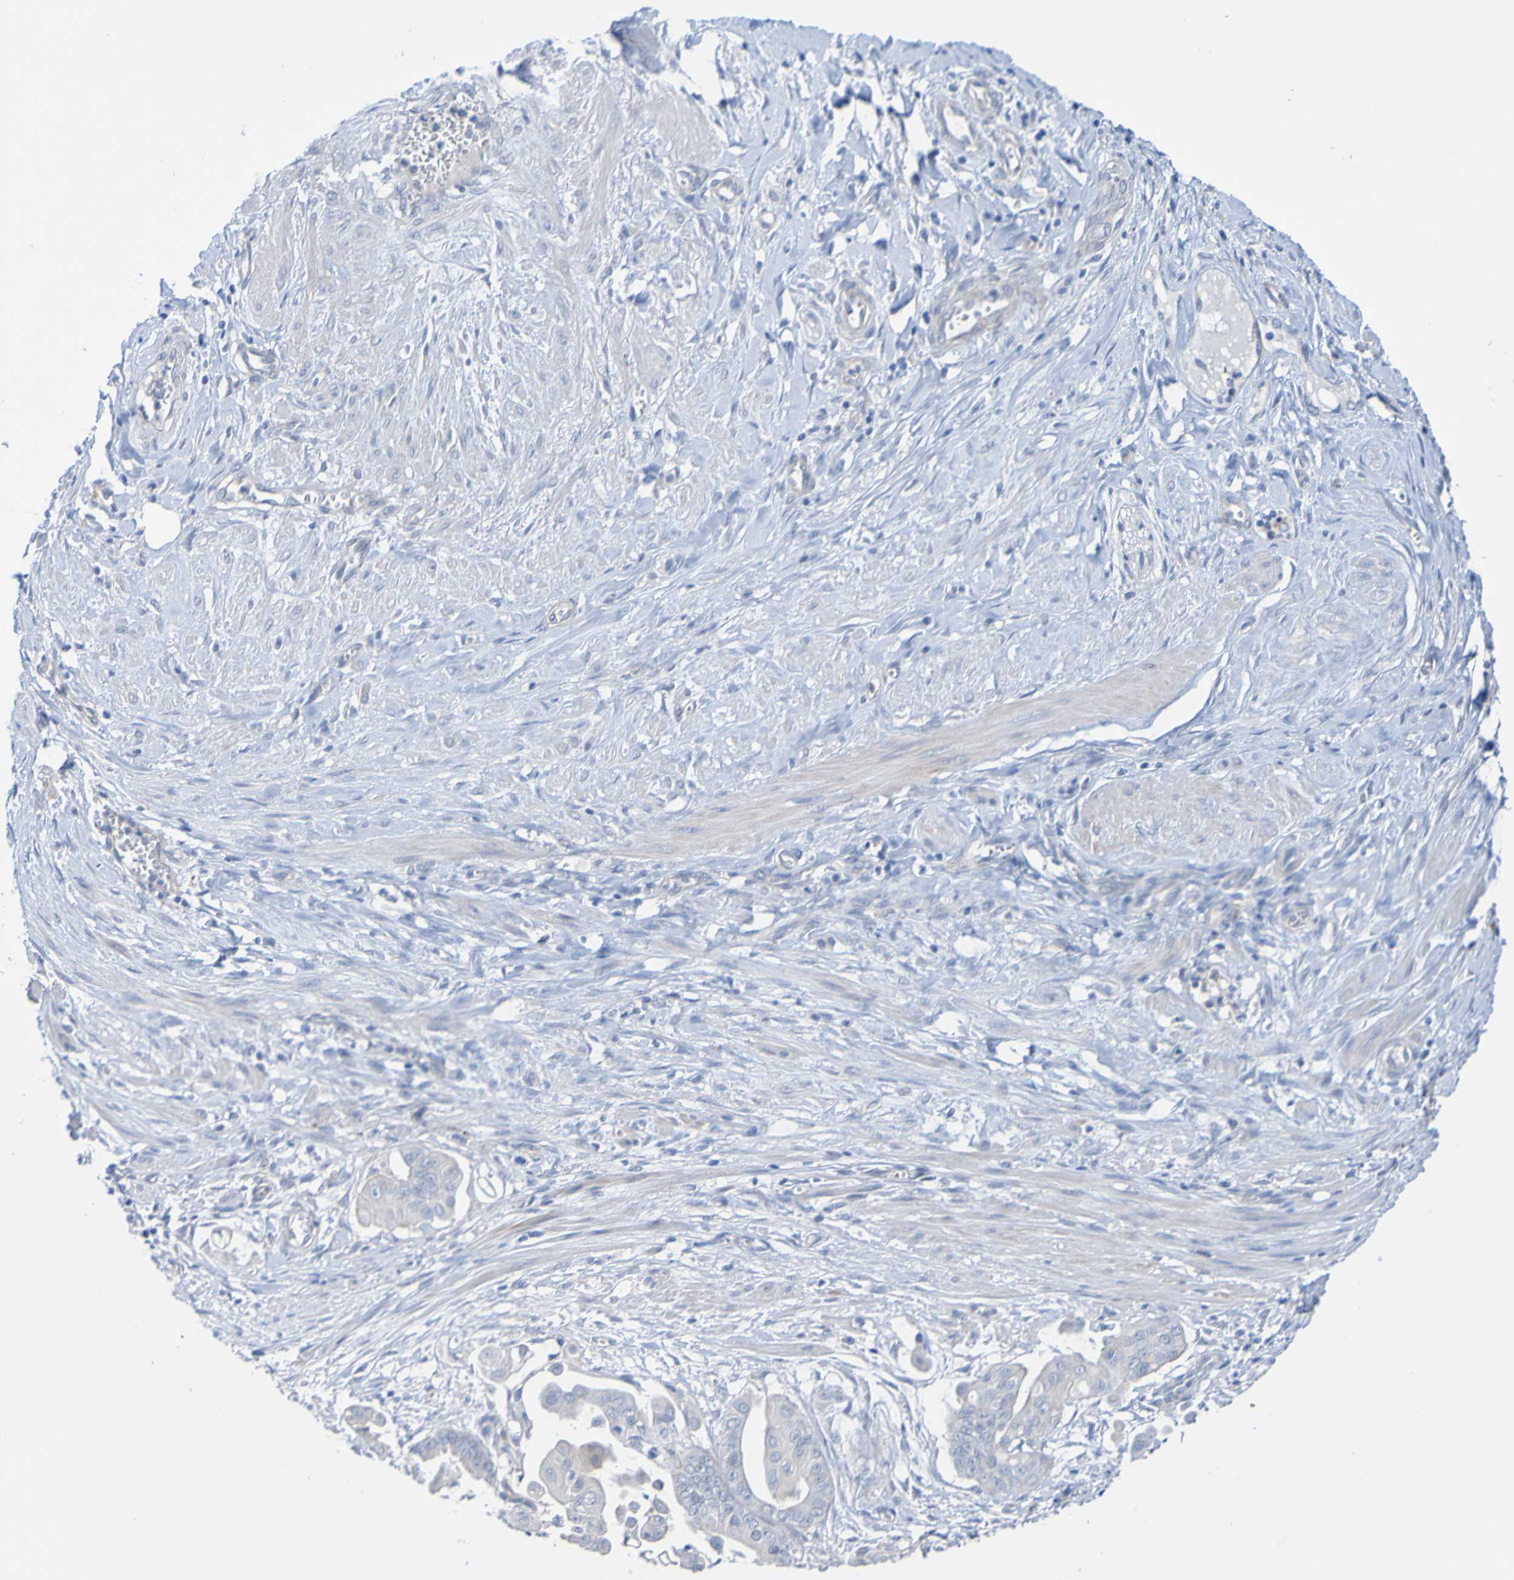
{"staining": {"intensity": "weak", "quantity": "<25%", "location": "cytoplasmic/membranous"}, "tissue": "pancreatic cancer", "cell_type": "Tumor cells", "image_type": "cancer", "snomed": [{"axis": "morphology", "description": "Adenocarcinoma, NOS"}, {"axis": "topography", "description": "Pancreas"}], "caption": "High magnification brightfield microscopy of pancreatic cancer stained with DAB (brown) and counterstained with hematoxylin (blue): tumor cells show no significant positivity.", "gene": "ACMSD", "patient": {"sex": "female", "age": 75}}